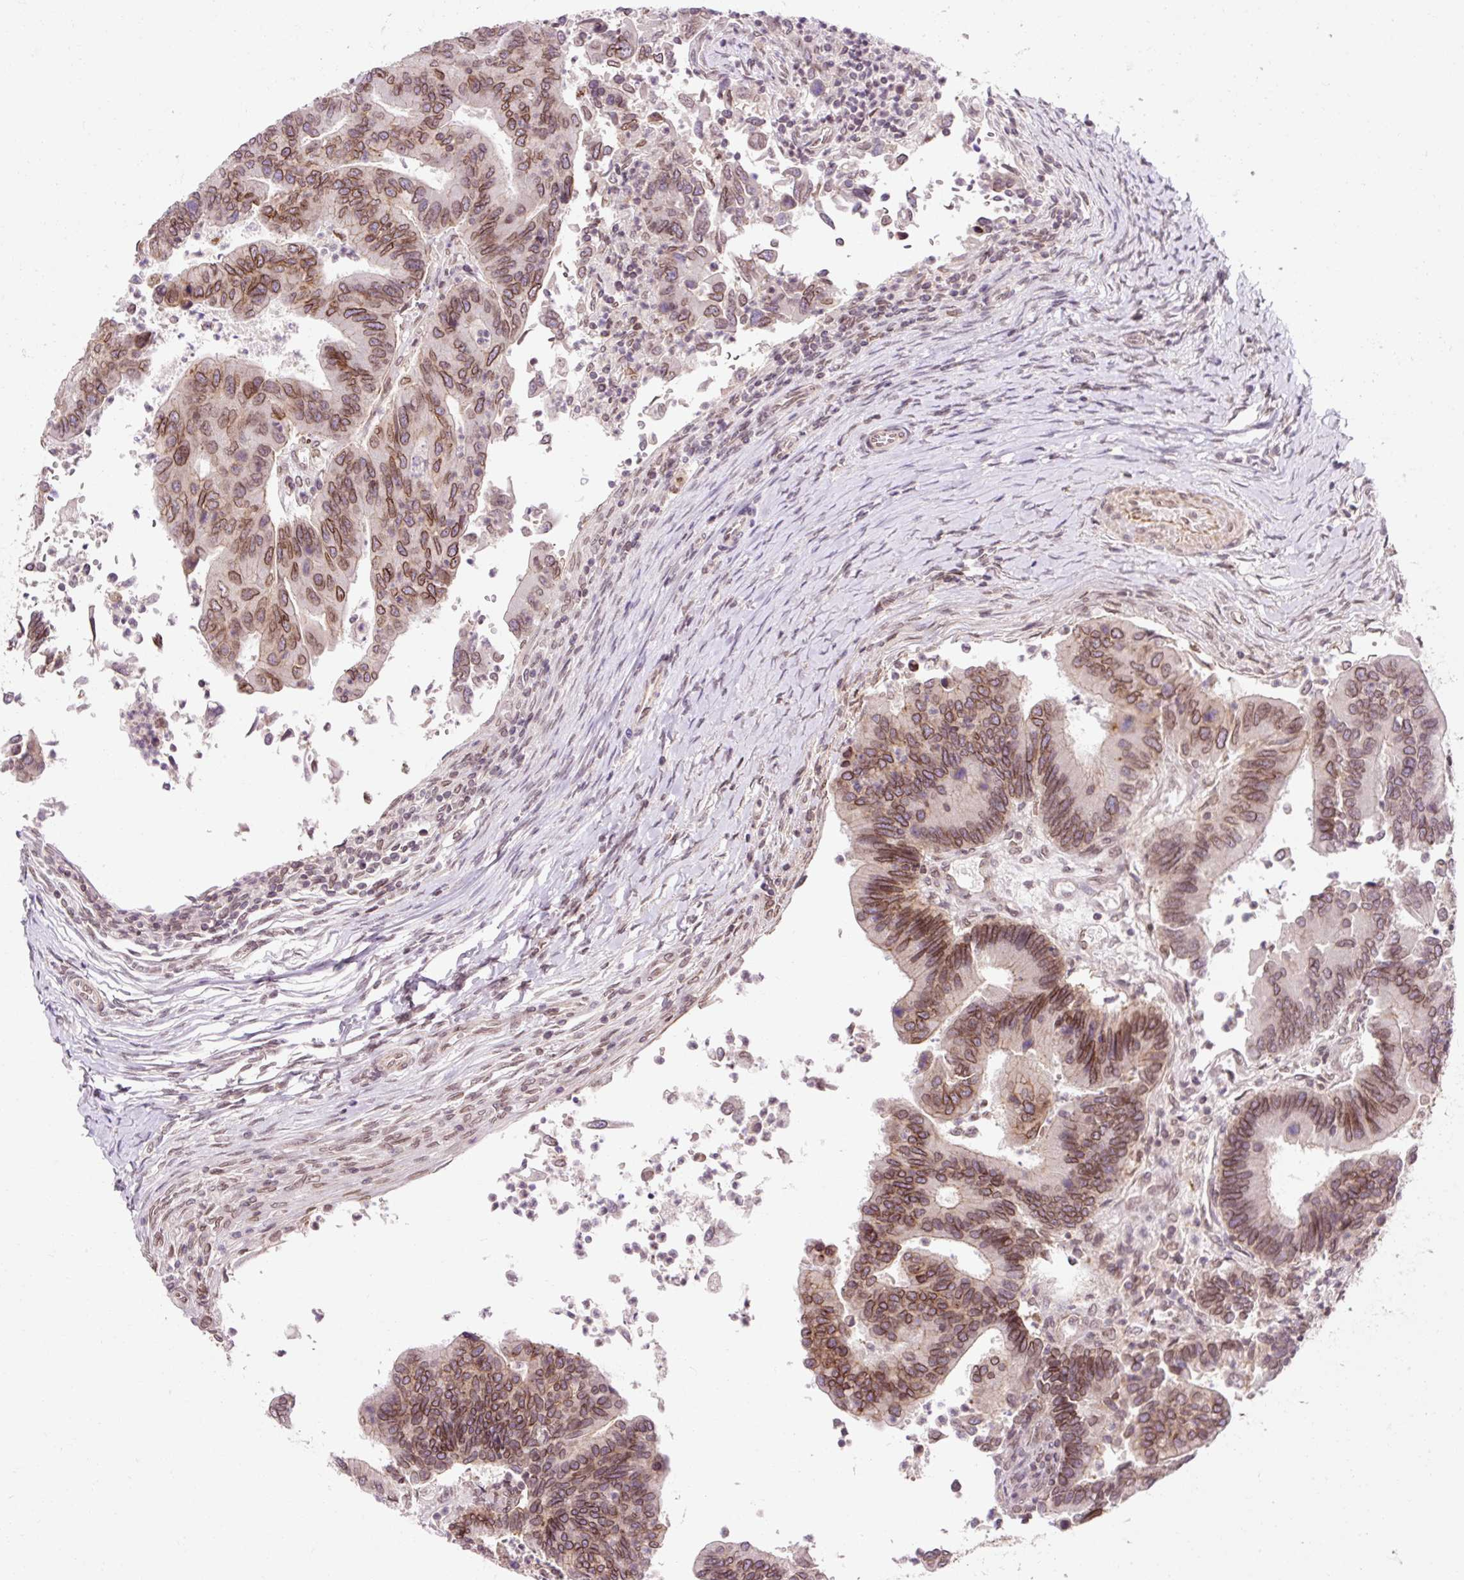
{"staining": {"intensity": "strong", "quantity": ">75%", "location": "cytoplasmic/membranous,nuclear"}, "tissue": "colorectal cancer", "cell_type": "Tumor cells", "image_type": "cancer", "snomed": [{"axis": "morphology", "description": "Adenocarcinoma, NOS"}, {"axis": "topography", "description": "Colon"}], "caption": "Protein staining displays strong cytoplasmic/membranous and nuclear positivity in about >75% of tumor cells in colorectal cancer (adenocarcinoma).", "gene": "ZNF610", "patient": {"sex": "female", "age": 67}}